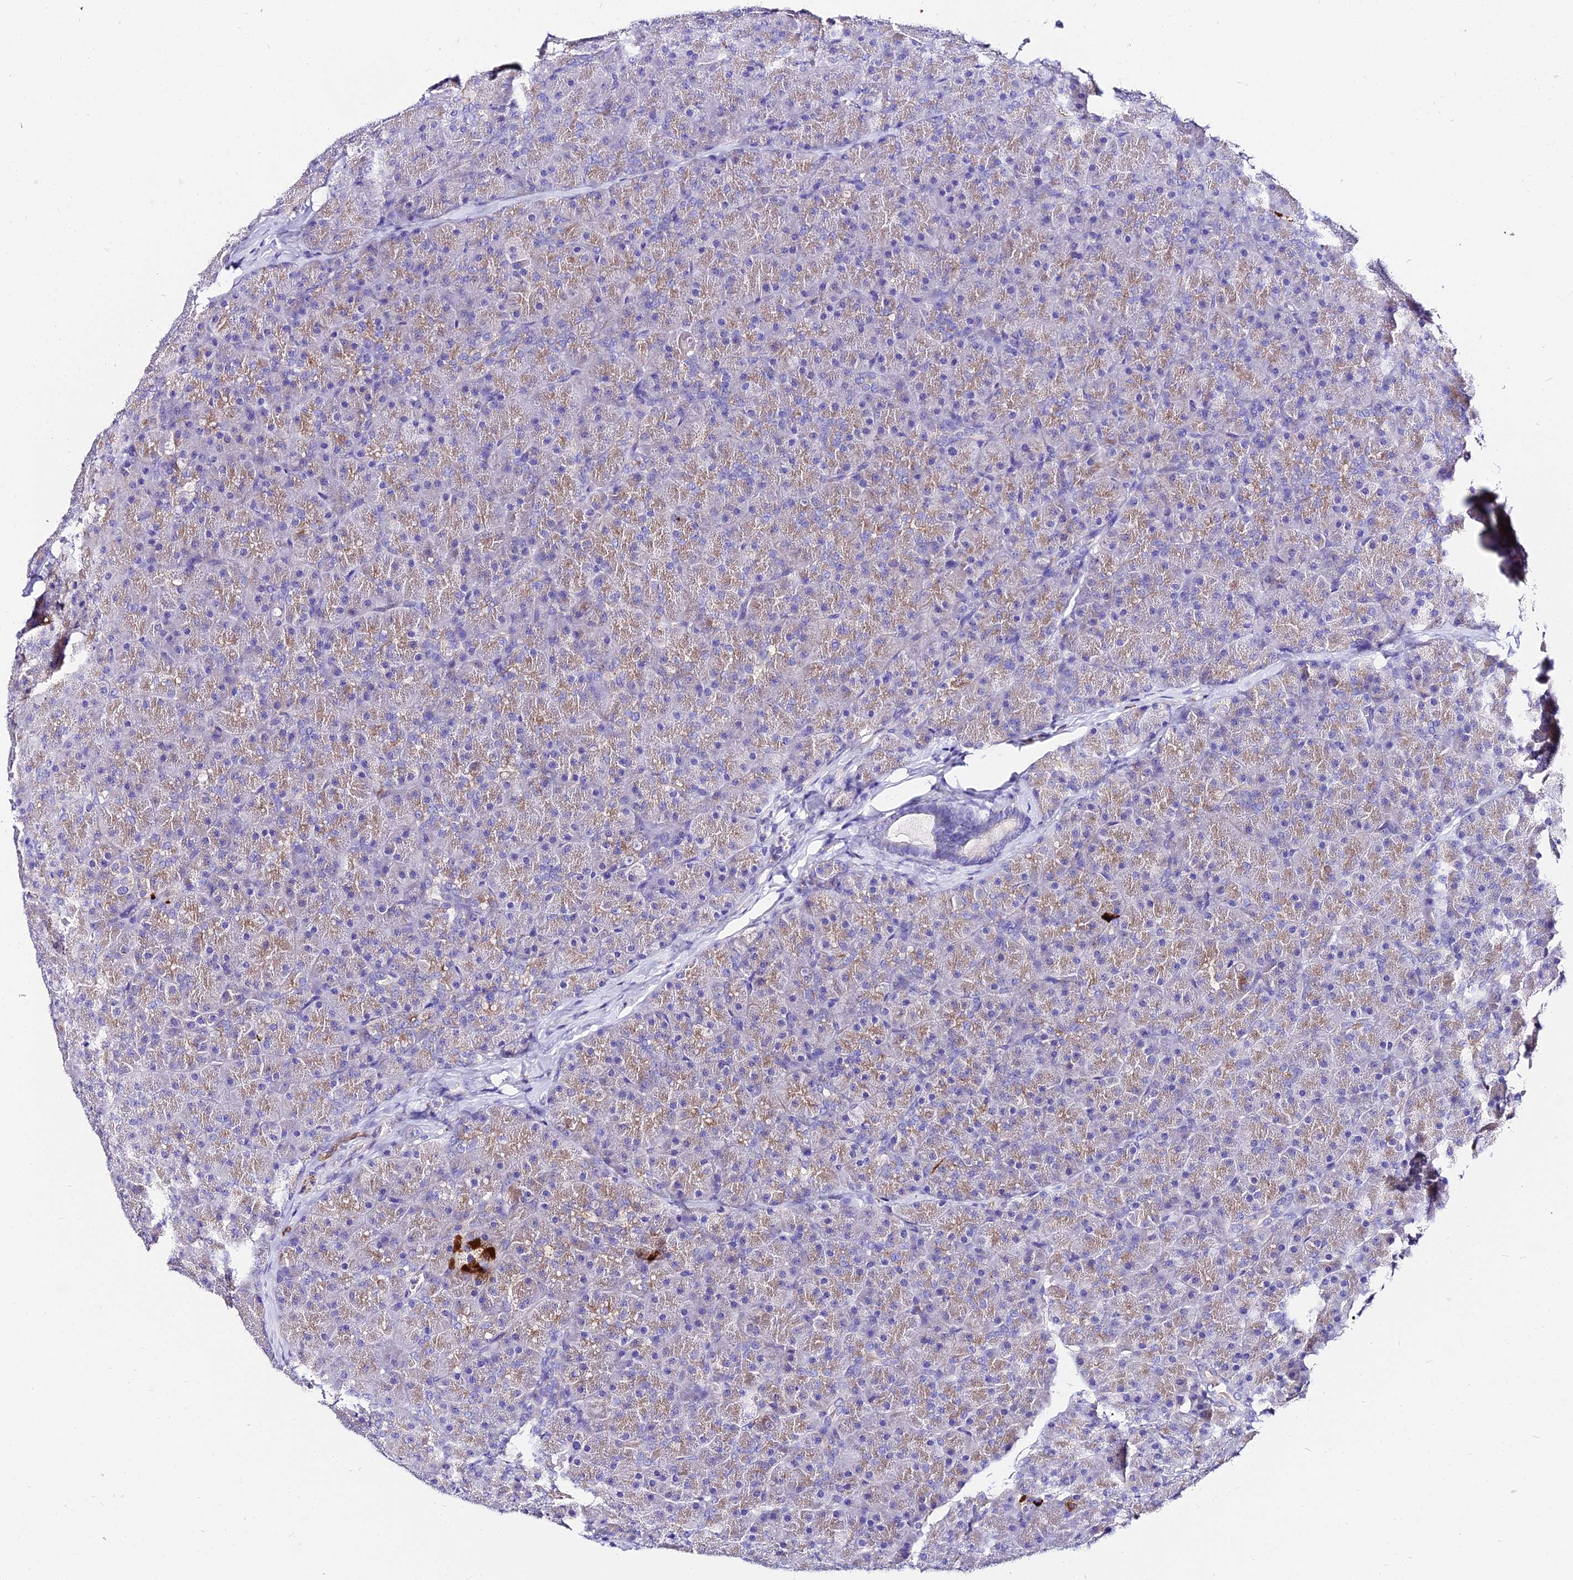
{"staining": {"intensity": "moderate", "quantity": "<25%", "location": "cytoplasmic/membranous"}, "tissue": "pancreas", "cell_type": "Exocrine glandular cells", "image_type": "normal", "snomed": [{"axis": "morphology", "description": "Normal tissue, NOS"}, {"axis": "topography", "description": "Pancreas"}], "caption": "A low amount of moderate cytoplasmic/membranous expression is appreciated in about <25% of exocrine glandular cells in unremarkable pancreas. The staining was performed using DAB, with brown indicating positive protein expression. Nuclei are stained blue with hematoxylin.", "gene": "TUBA1A", "patient": {"sex": "male", "age": 36}}